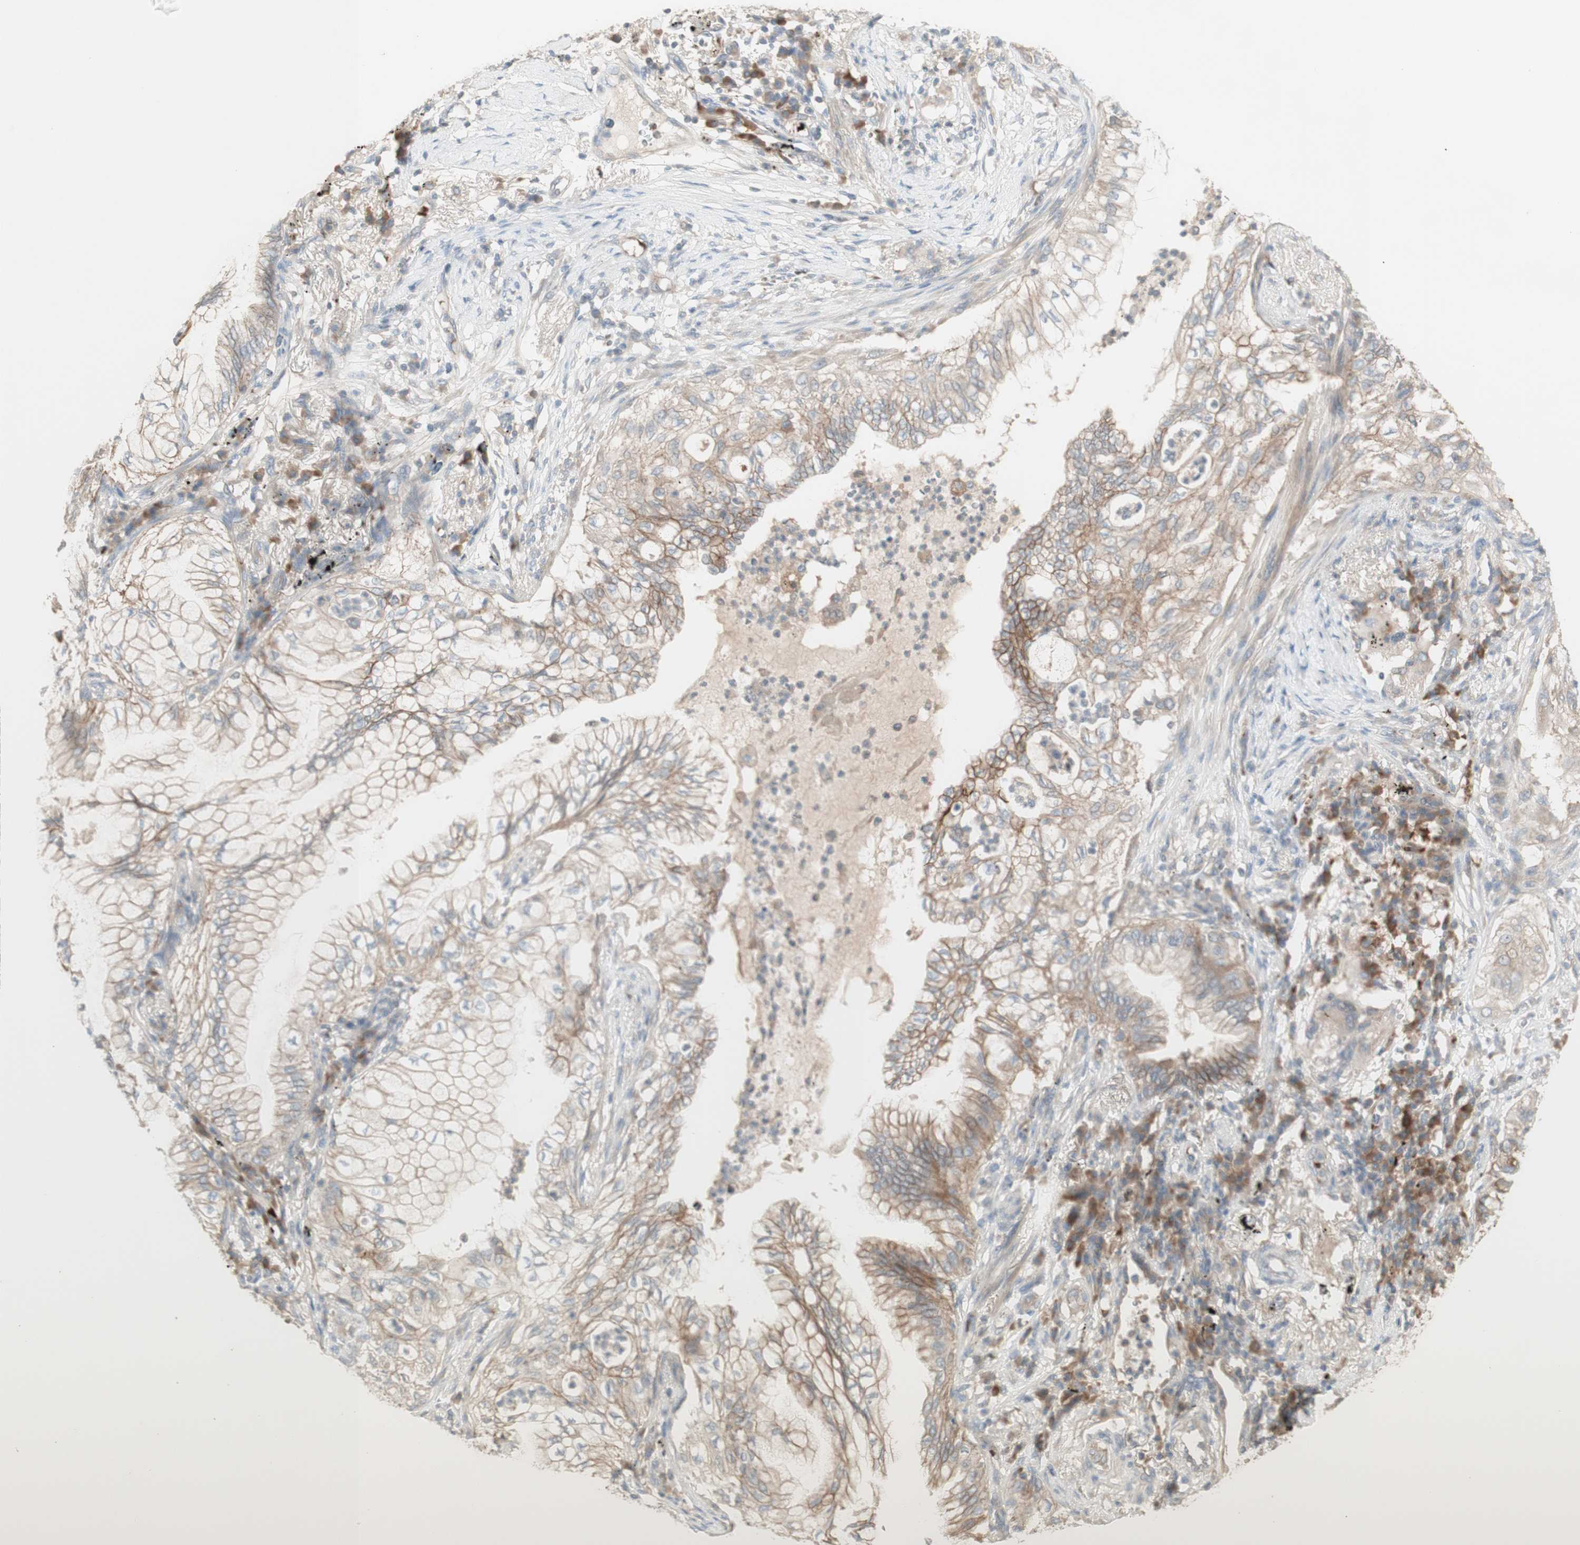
{"staining": {"intensity": "moderate", "quantity": ">75%", "location": "cytoplasmic/membranous"}, "tissue": "lung cancer", "cell_type": "Tumor cells", "image_type": "cancer", "snomed": [{"axis": "morphology", "description": "Normal tissue, NOS"}, {"axis": "morphology", "description": "Adenocarcinoma, NOS"}, {"axis": "topography", "description": "Bronchus"}, {"axis": "topography", "description": "Lung"}], "caption": "A high-resolution histopathology image shows immunohistochemistry staining of adenocarcinoma (lung), which reveals moderate cytoplasmic/membranous positivity in approximately >75% of tumor cells.", "gene": "PTGER4", "patient": {"sex": "female", "age": 70}}